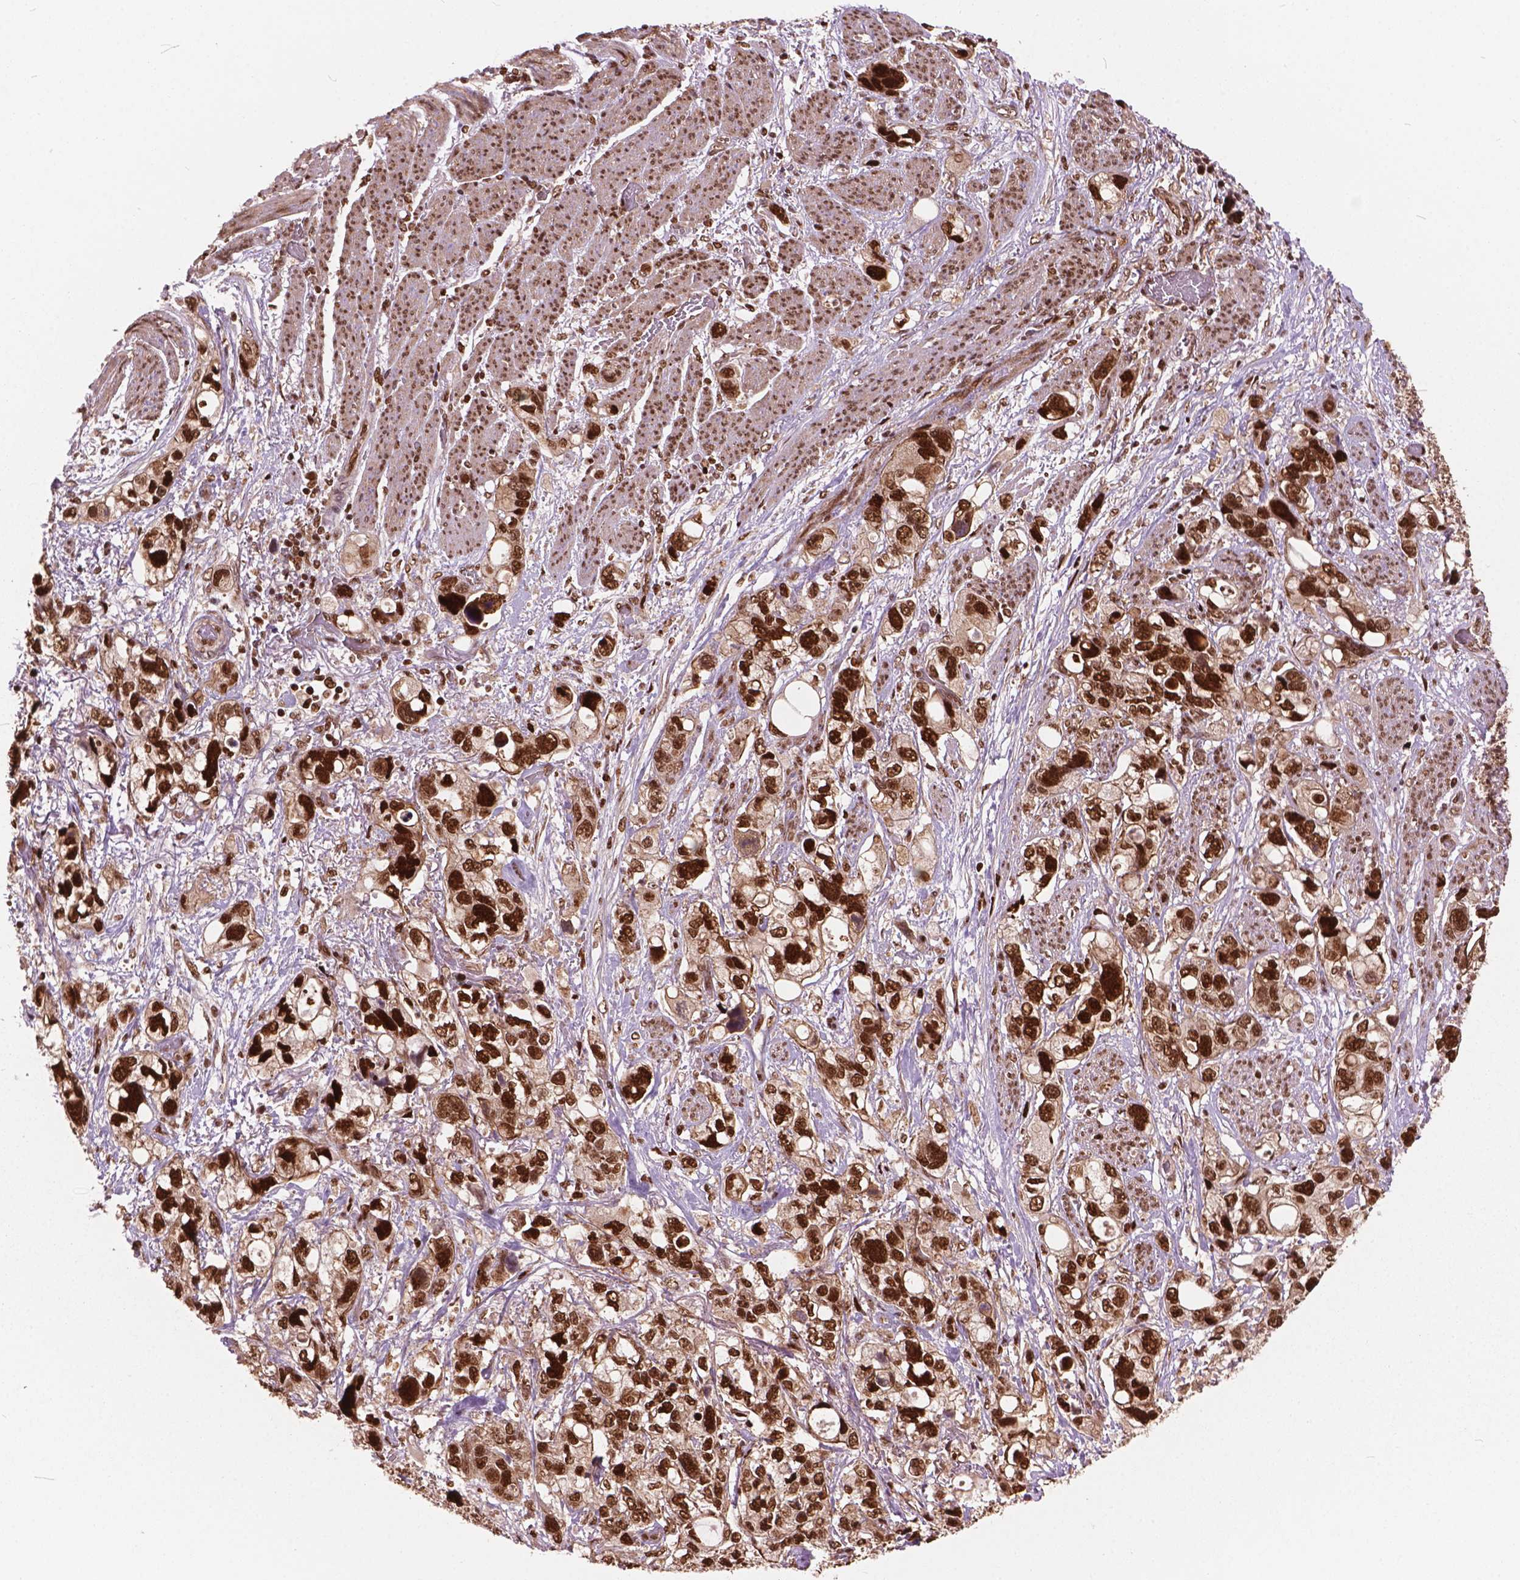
{"staining": {"intensity": "strong", "quantity": ">75%", "location": "nuclear"}, "tissue": "stomach cancer", "cell_type": "Tumor cells", "image_type": "cancer", "snomed": [{"axis": "morphology", "description": "Adenocarcinoma, NOS"}, {"axis": "topography", "description": "Stomach, upper"}], "caption": "This histopathology image displays stomach adenocarcinoma stained with immunohistochemistry to label a protein in brown. The nuclear of tumor cells show strong positivity for the protein. Nuclei are counter-stained blue.", "gene": "ANP32B", "patient": {"sex": "female", "age": 81}}